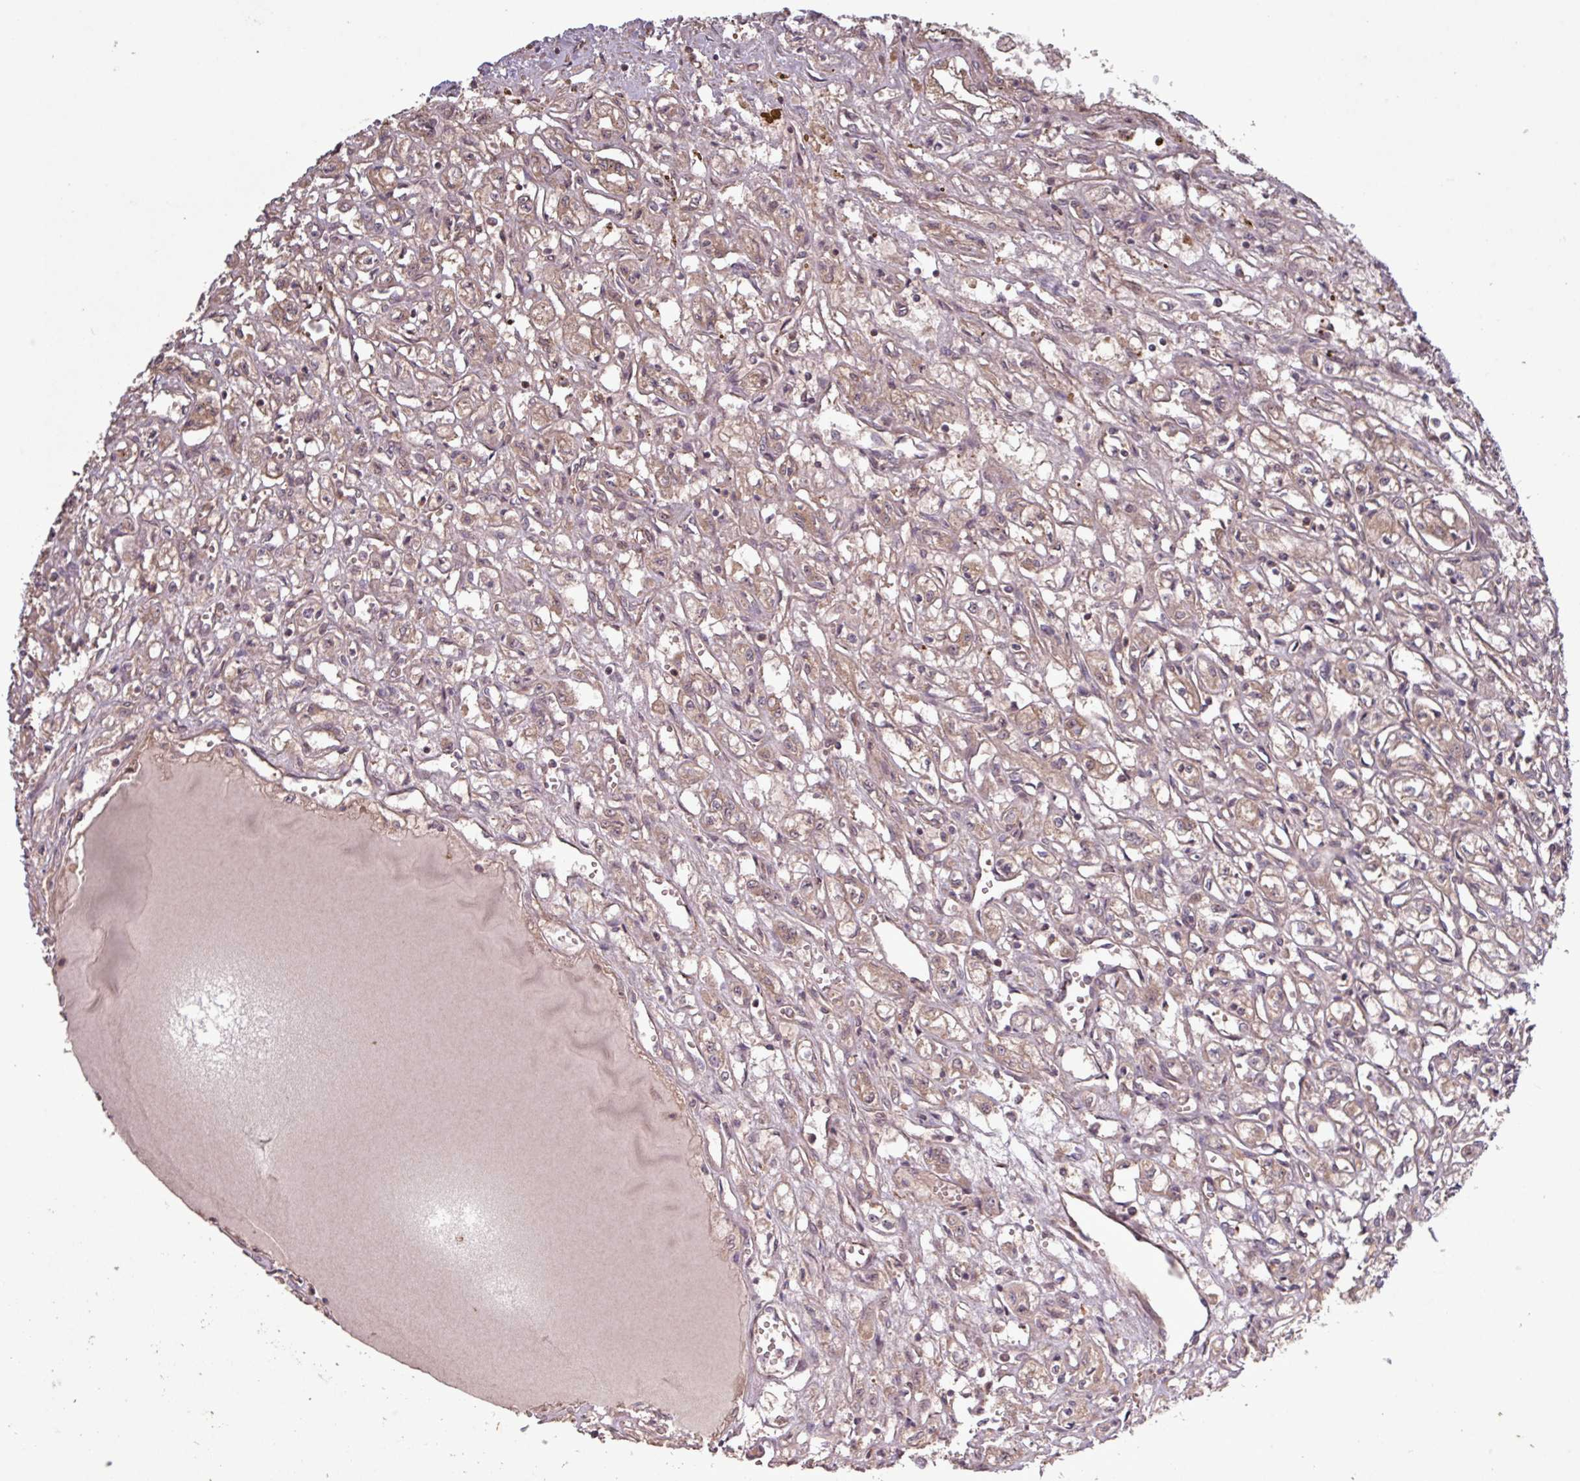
{"staining": {"intensity": "weak", "quantity": ">75%", "location": "cytoplasmic/membranous"}, "tissue": "renal cancer", "cell_type": "Tumor cells", "image_type": "cancer", "snomed": [{"axis": "morphology", "description": "Adenocarcinoma, NOS"}, {"axis": "topography", "description": "Kidney"}], "caption": "This is a histology image of IHC staining of renal cancer, which shows weak expression in the cytoplasmic/membranous of tumor cells.", "gene": "TRABD2A", "patient": {"sex": "male", "age": 56}}